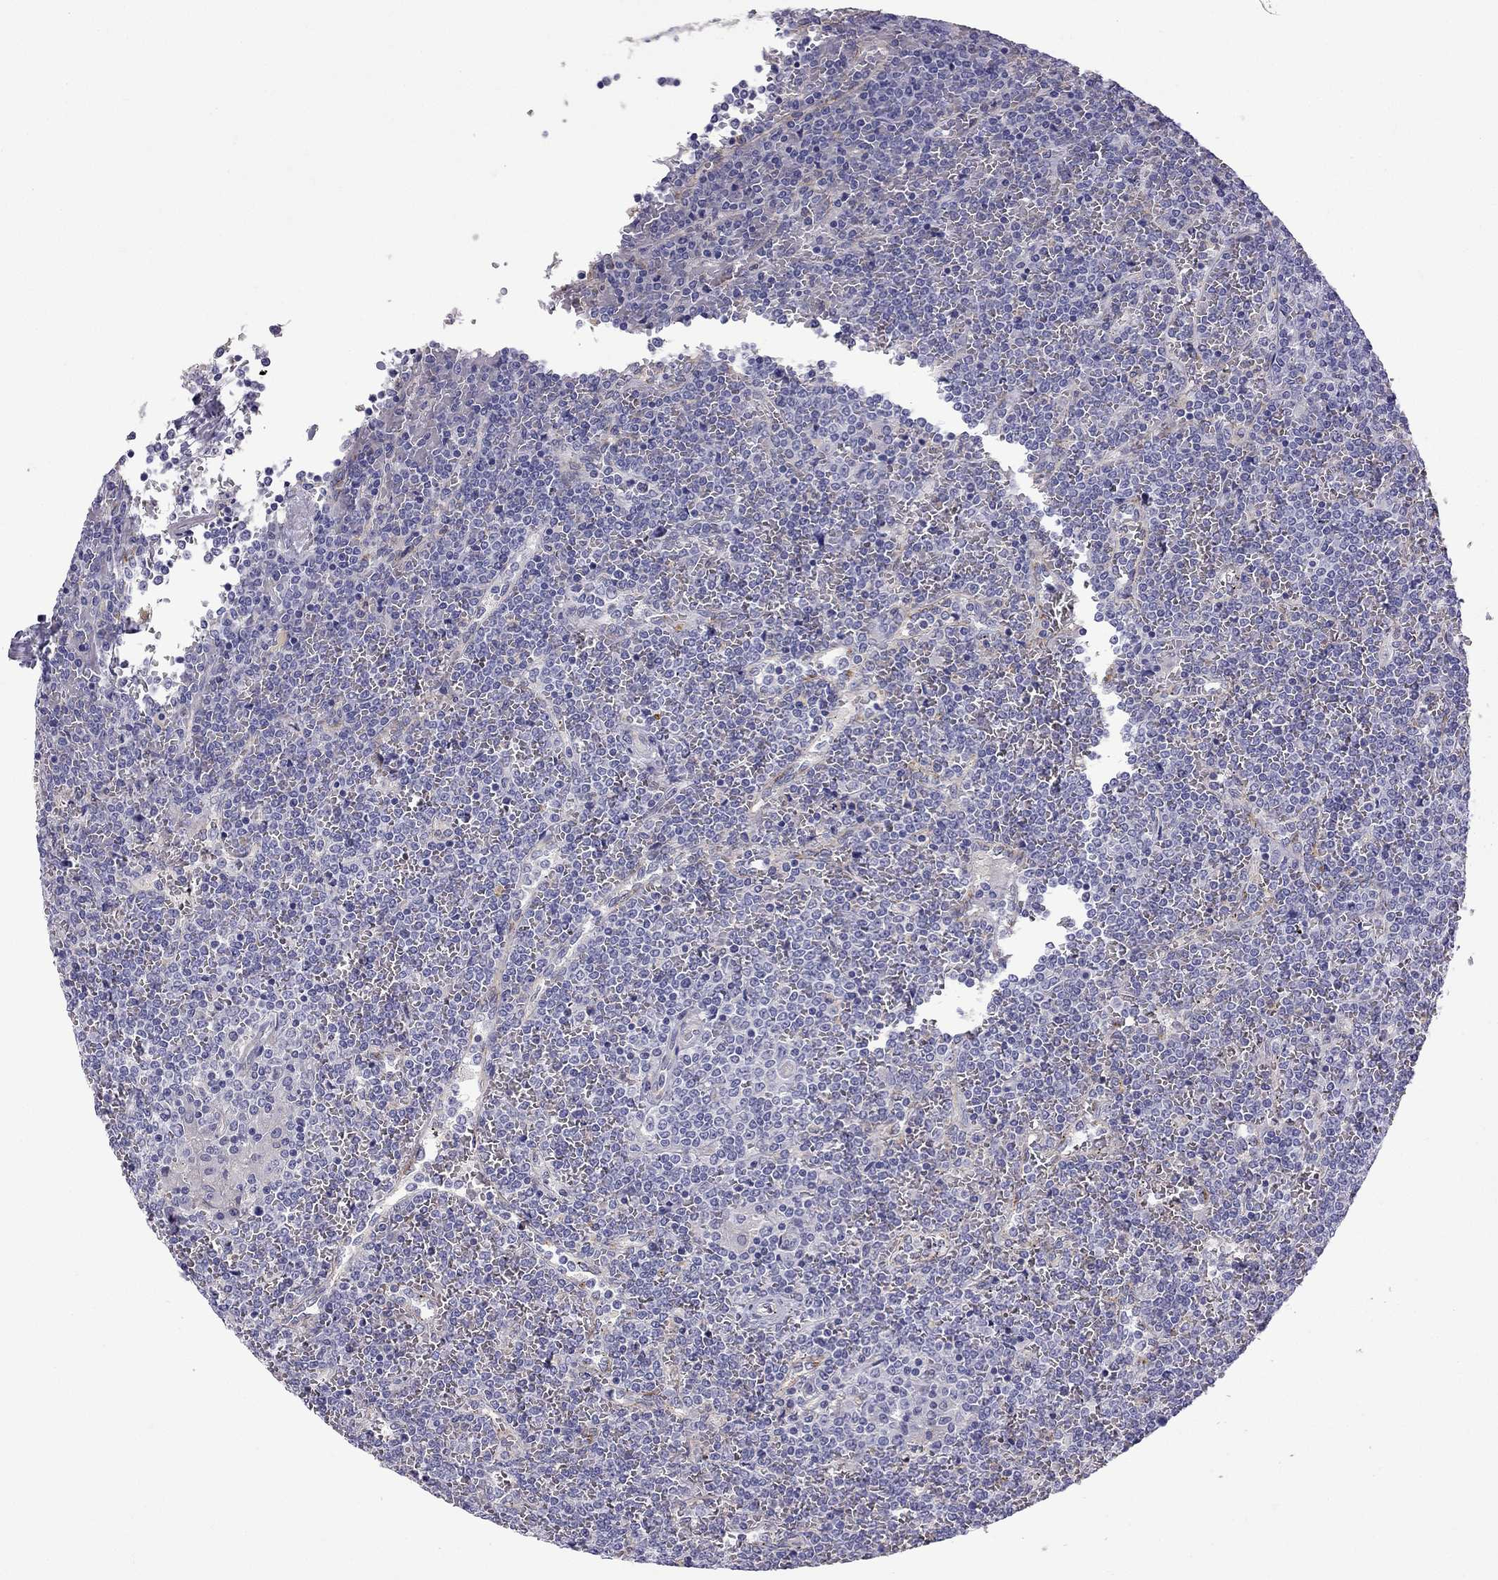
{"staining": {"intensity": "negative", "quantity": "none", "location": "none"}, "tissue": "lymphoma", "cell_type": "Tumor cells", "image_type": "cancer", "snomed": [{"axis": "morphology", "description": "Malignant lymphoma, non-Hodgkin's type, Low grade"}, {"axis": "topography", "description": "Spleen"}], "caption": "DAB immunohistochemical staining of malignant lymphoma, non-Hodgkin's type (low-grade) shows no significant expression in tumor cells.", "gene": "STOML3", "patient": {"sex": "female", "age": 19}}